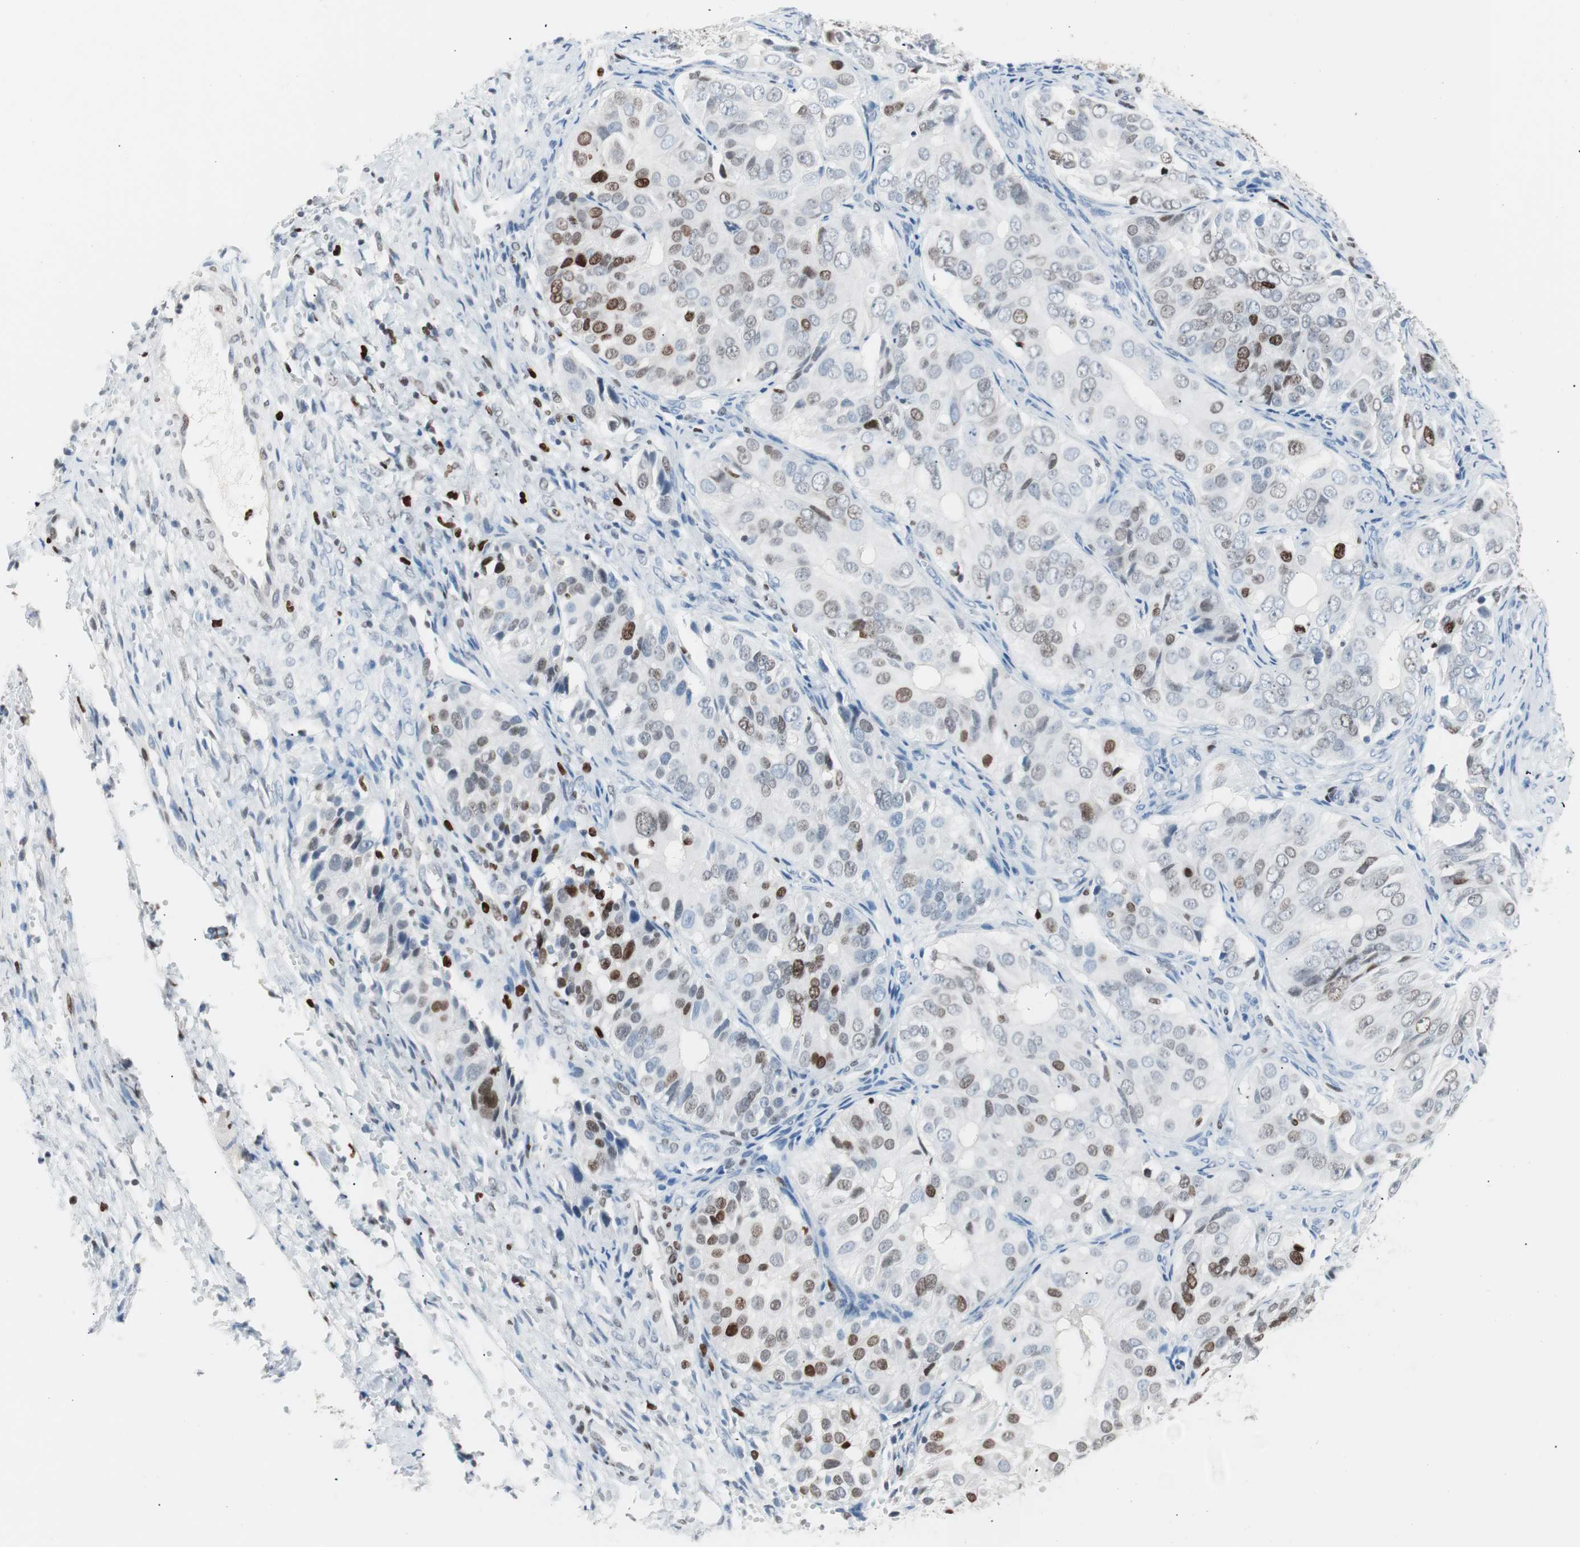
{"staining": {"intensity": "moderate", "quantity": "25%-75%", "location": "nuclear"}, "tissue": "ovarian cancer", "cell_type": "Tumor cells", "image_type": "cancer", "snomed": [{"axis": "morphology", "description": "Carcinoma, endometroid"}, {"axis": "topography", "description": "Ovary"}], "caption": "Approximately 25%-75% of tumor cells in ovarian cancer show moderate nuclear protein expression as visualized by brown immunohistochemical staining.", "gene": "CEBPB", "patient": {"sex": "female", "age": 51}}